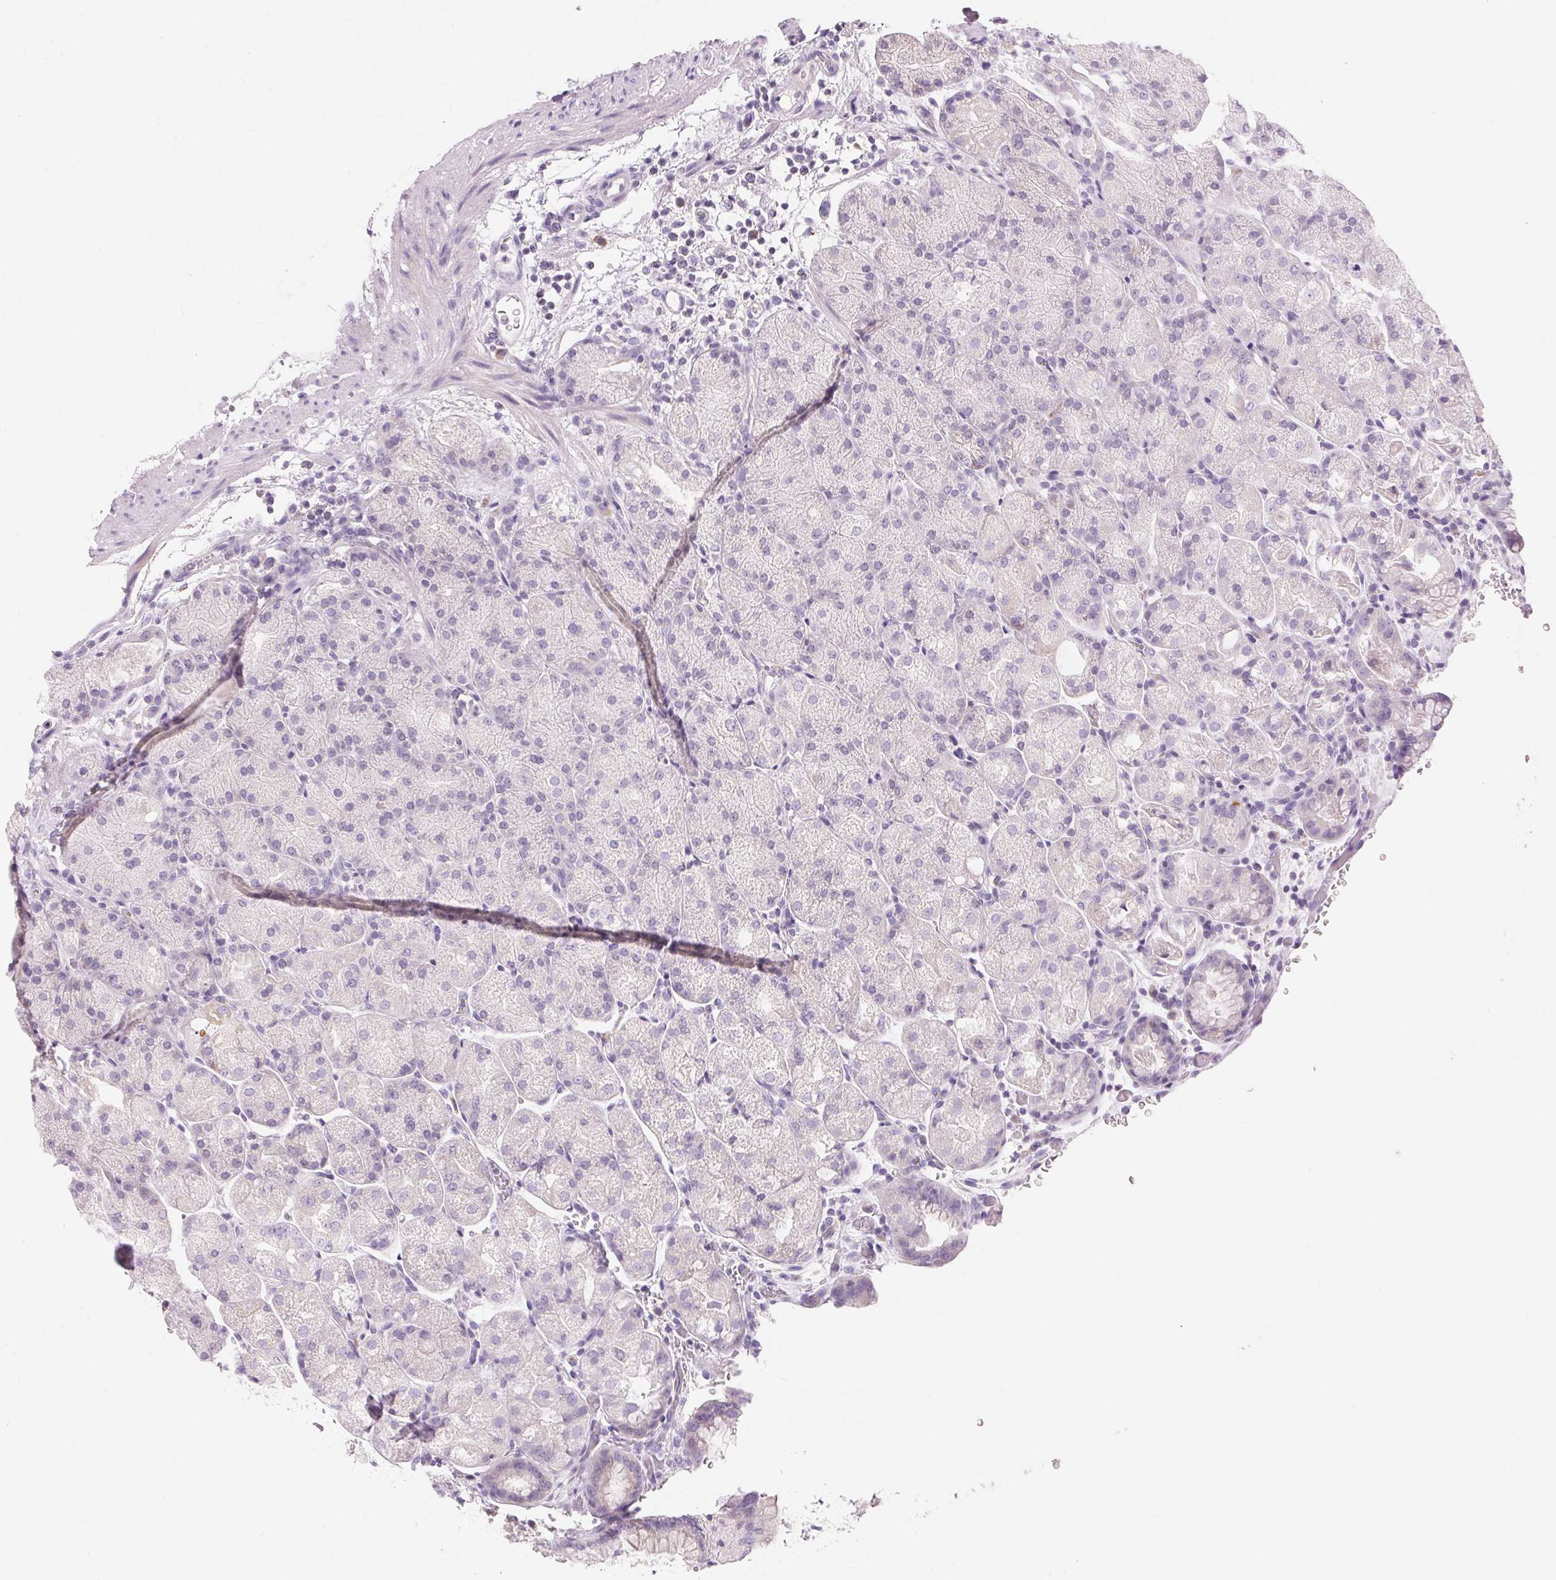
{"staining": {"intensity": "negative", "quantity": "none", "location": "none"}, "tissue": "stomach", "cell_type": "Glandular cells", "image_type": "normal", "snomed": [{"axis": "morphology", "description": "Normal tissue, NOS"}, {"axis": "topography", "description": "Stomach, upper"}, {"axis": "topography", "description": "Stomach"}, {"axis": "topography", "description": "Stomach, lower"}], "caption": "Human stomach stained for a protein using IHC exhibits no expression in glandular cells.", "gene": "CYP11B1", "patient": {"sex": "male", "age": 62}}